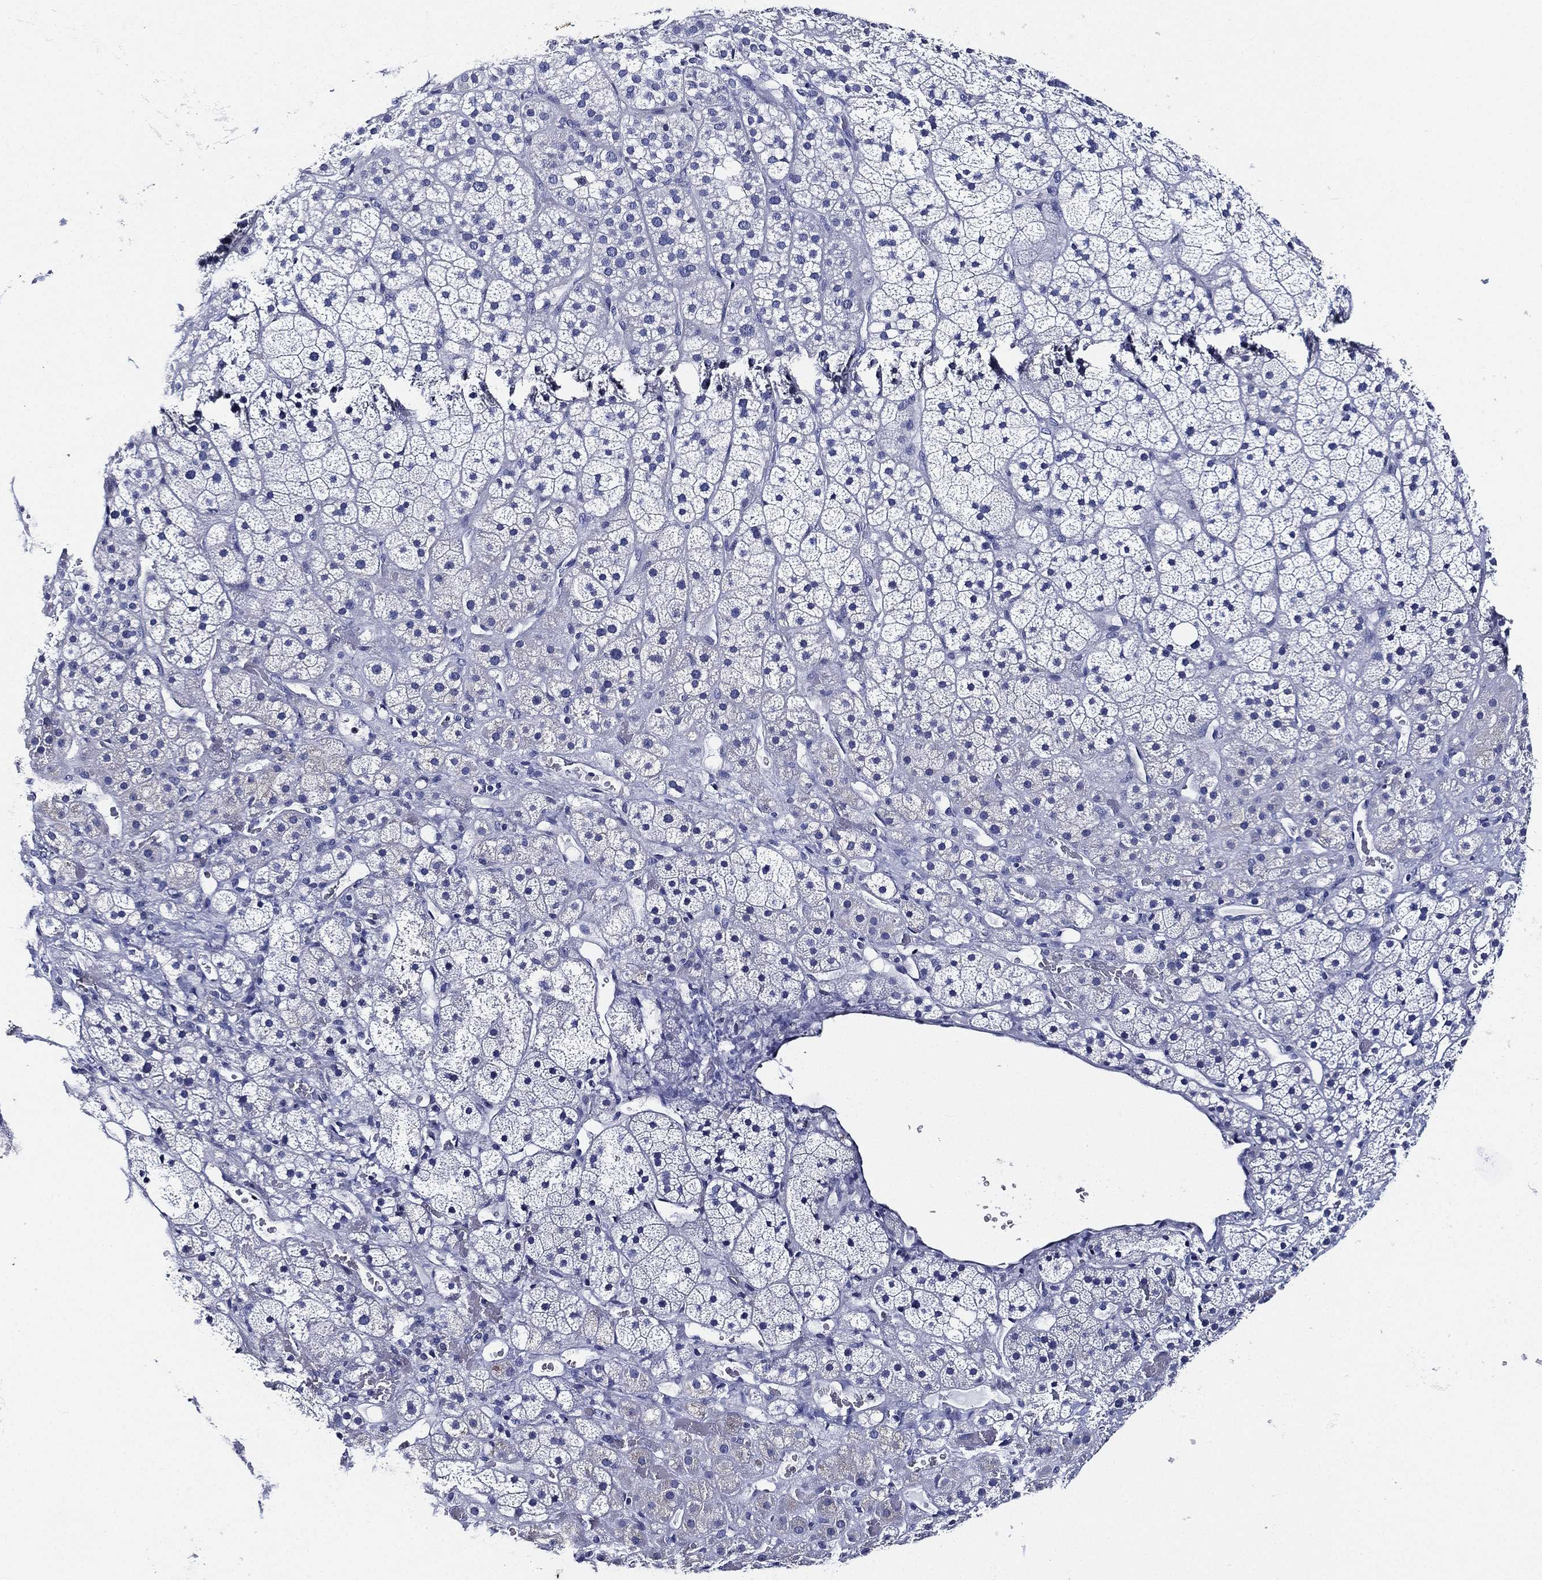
{"staining": {"intensity": "negative", "quantity": "none", "location": "none"}, "tissue": "adrenal gland", "cell_type": "Glandular cells", "image_type": "normal", "snomed": [{"axis": "morphology", "description": "Normal tissue, NOS"}, {"axis": "topography", "description": "Adrenal gland"}], "caption": "Unremarkable adrenal gland was stained to show a protein in brown. There is no significant staining in glandular cells. (DAB immunohistochemistry, high magnification).", "gene": "NEDD9", "patient": {"sex": "male", "age": 57}}